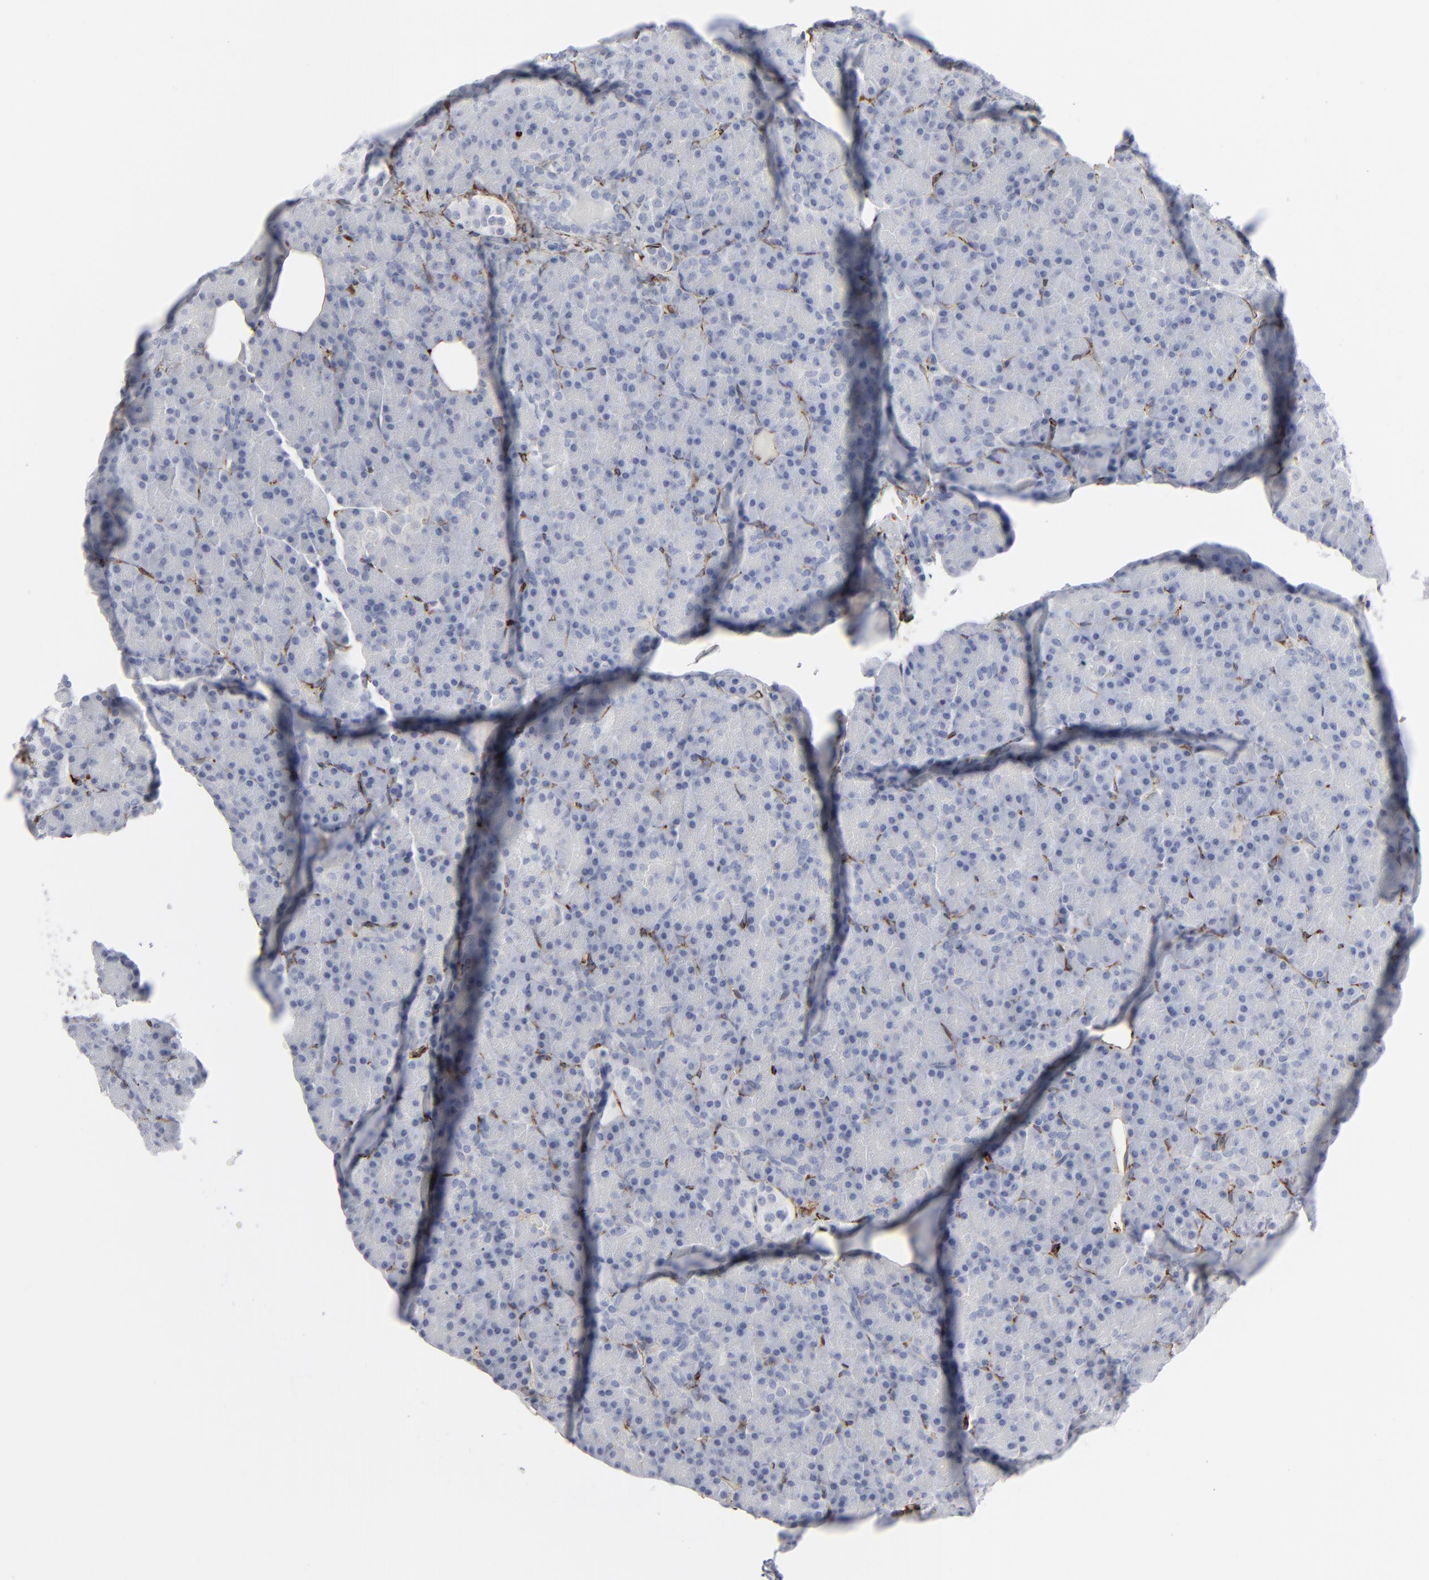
{"staining": {"intensity": "negative", "quantity": "none", "location": "none"}, "tissue": "pancreas", "cell_type": "Exocrine glandular cells", "image_type": "normal", "snomed": [{"axis": "morphology", "description": "Normal tissue, NOS"}, {"axis": "topography", "description": "Pancreas"}], "caption": "Exocrine glandular cells show no significant staining in normal pancreas. (Stains: DAB IHC with hematoxylin counter stain, Microscopy: brightfield microscopy at high magnification).", "gene": "SPARC", "patient": {"sex": "female", "age": 43}}